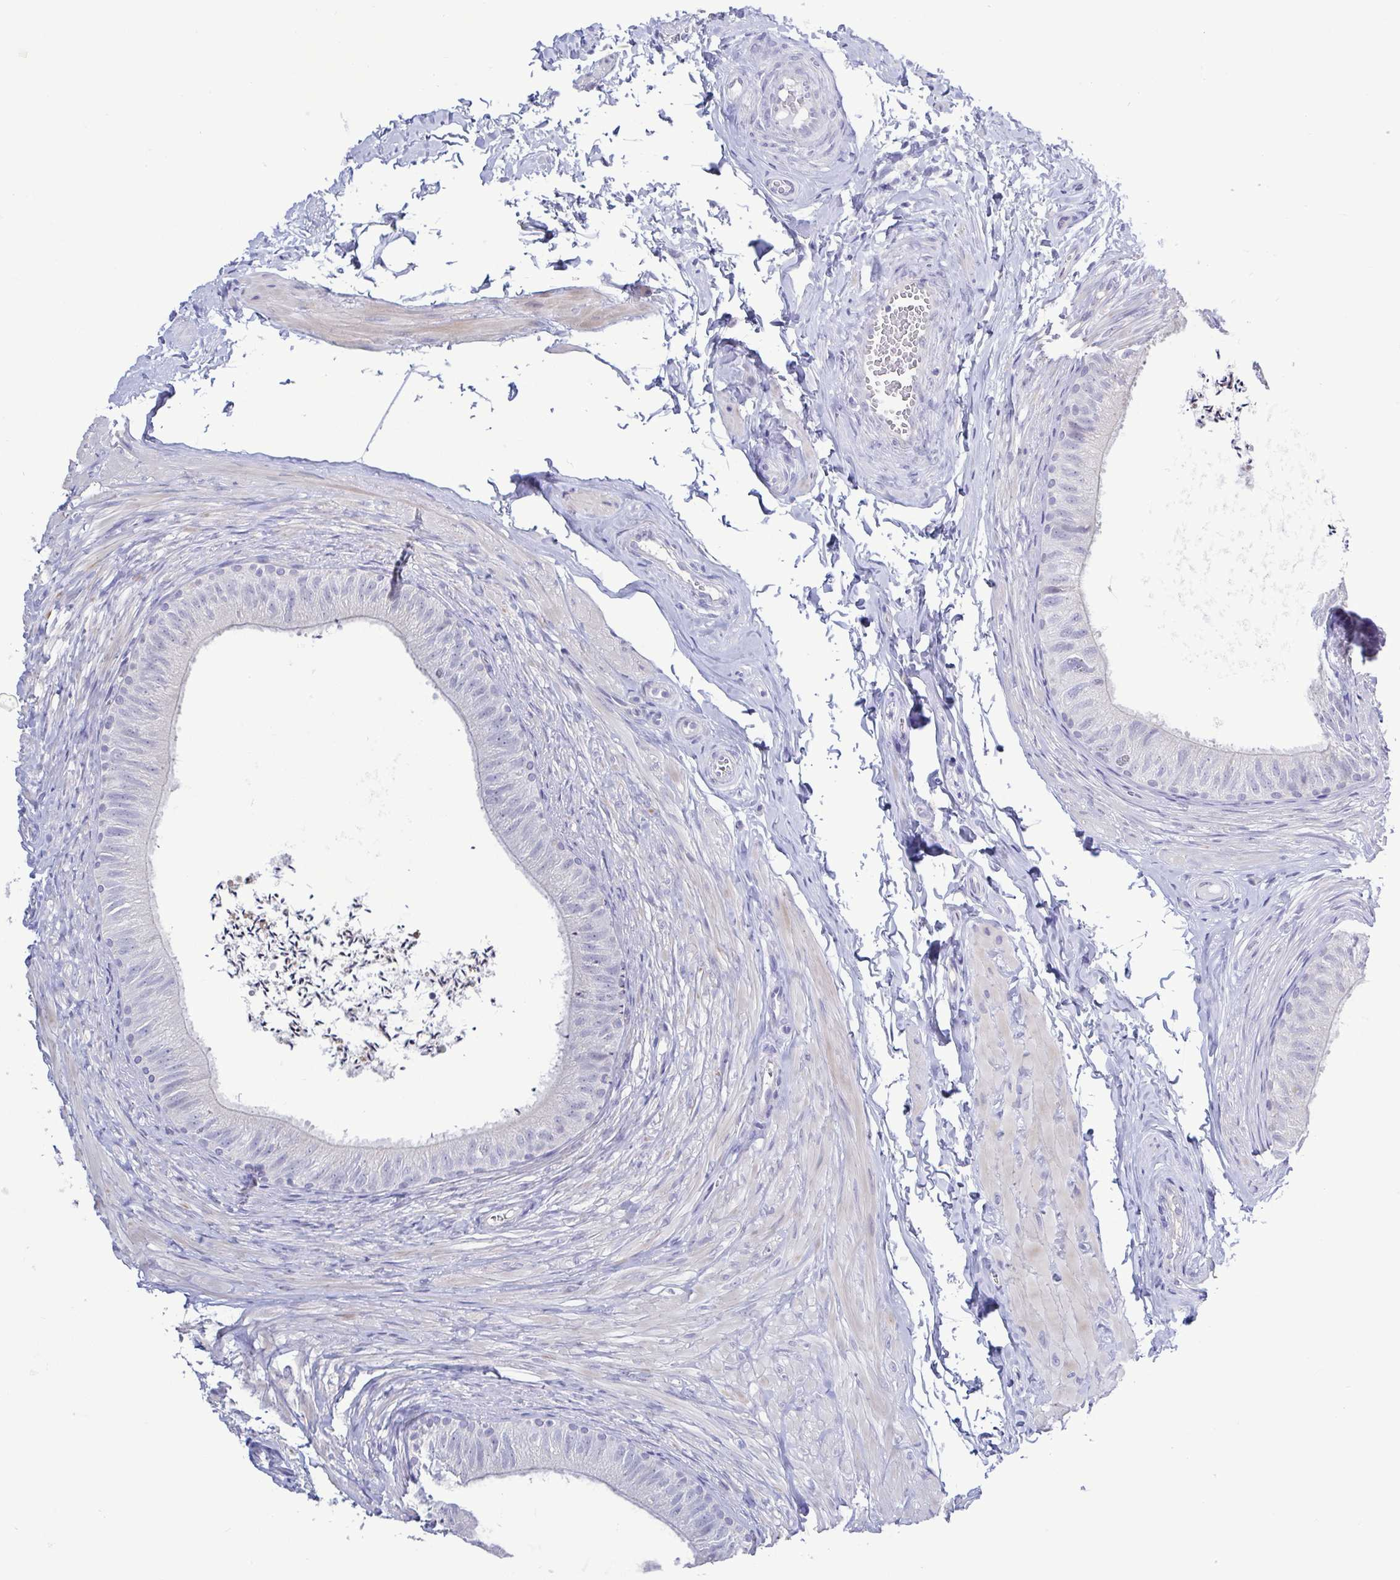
{"staining": {"intensity": "negative", "quantity": "none", "location": "none"}, "tissue": "epididymis", "cell_type": "Glandular cells", "image_type": "normal", "snomed": [{"axis": "morphology", "description": "Normal tissue, NOS"}, {"axis": "topography", "description": "Epididymis, spermatic cord, NOS"}, {"axis": "topography", "description": "Epididymis"}, {"axis": "topography", "description": "Peripheral nerve tissue"}], "caption": "High magnification brightfield microscopy of unremarkable epididymis stained with DAB (brown) and counterstained with hematoxylin (blue): glandular cells show no significant expression. Brightfield microscopy of immunohistochemistry (IHC) stained with DAB (brown) and hematoxylin (blue), captured at high magnification.", "gene": "TEX12", "patient": {"sex": "male", "age": 29}}